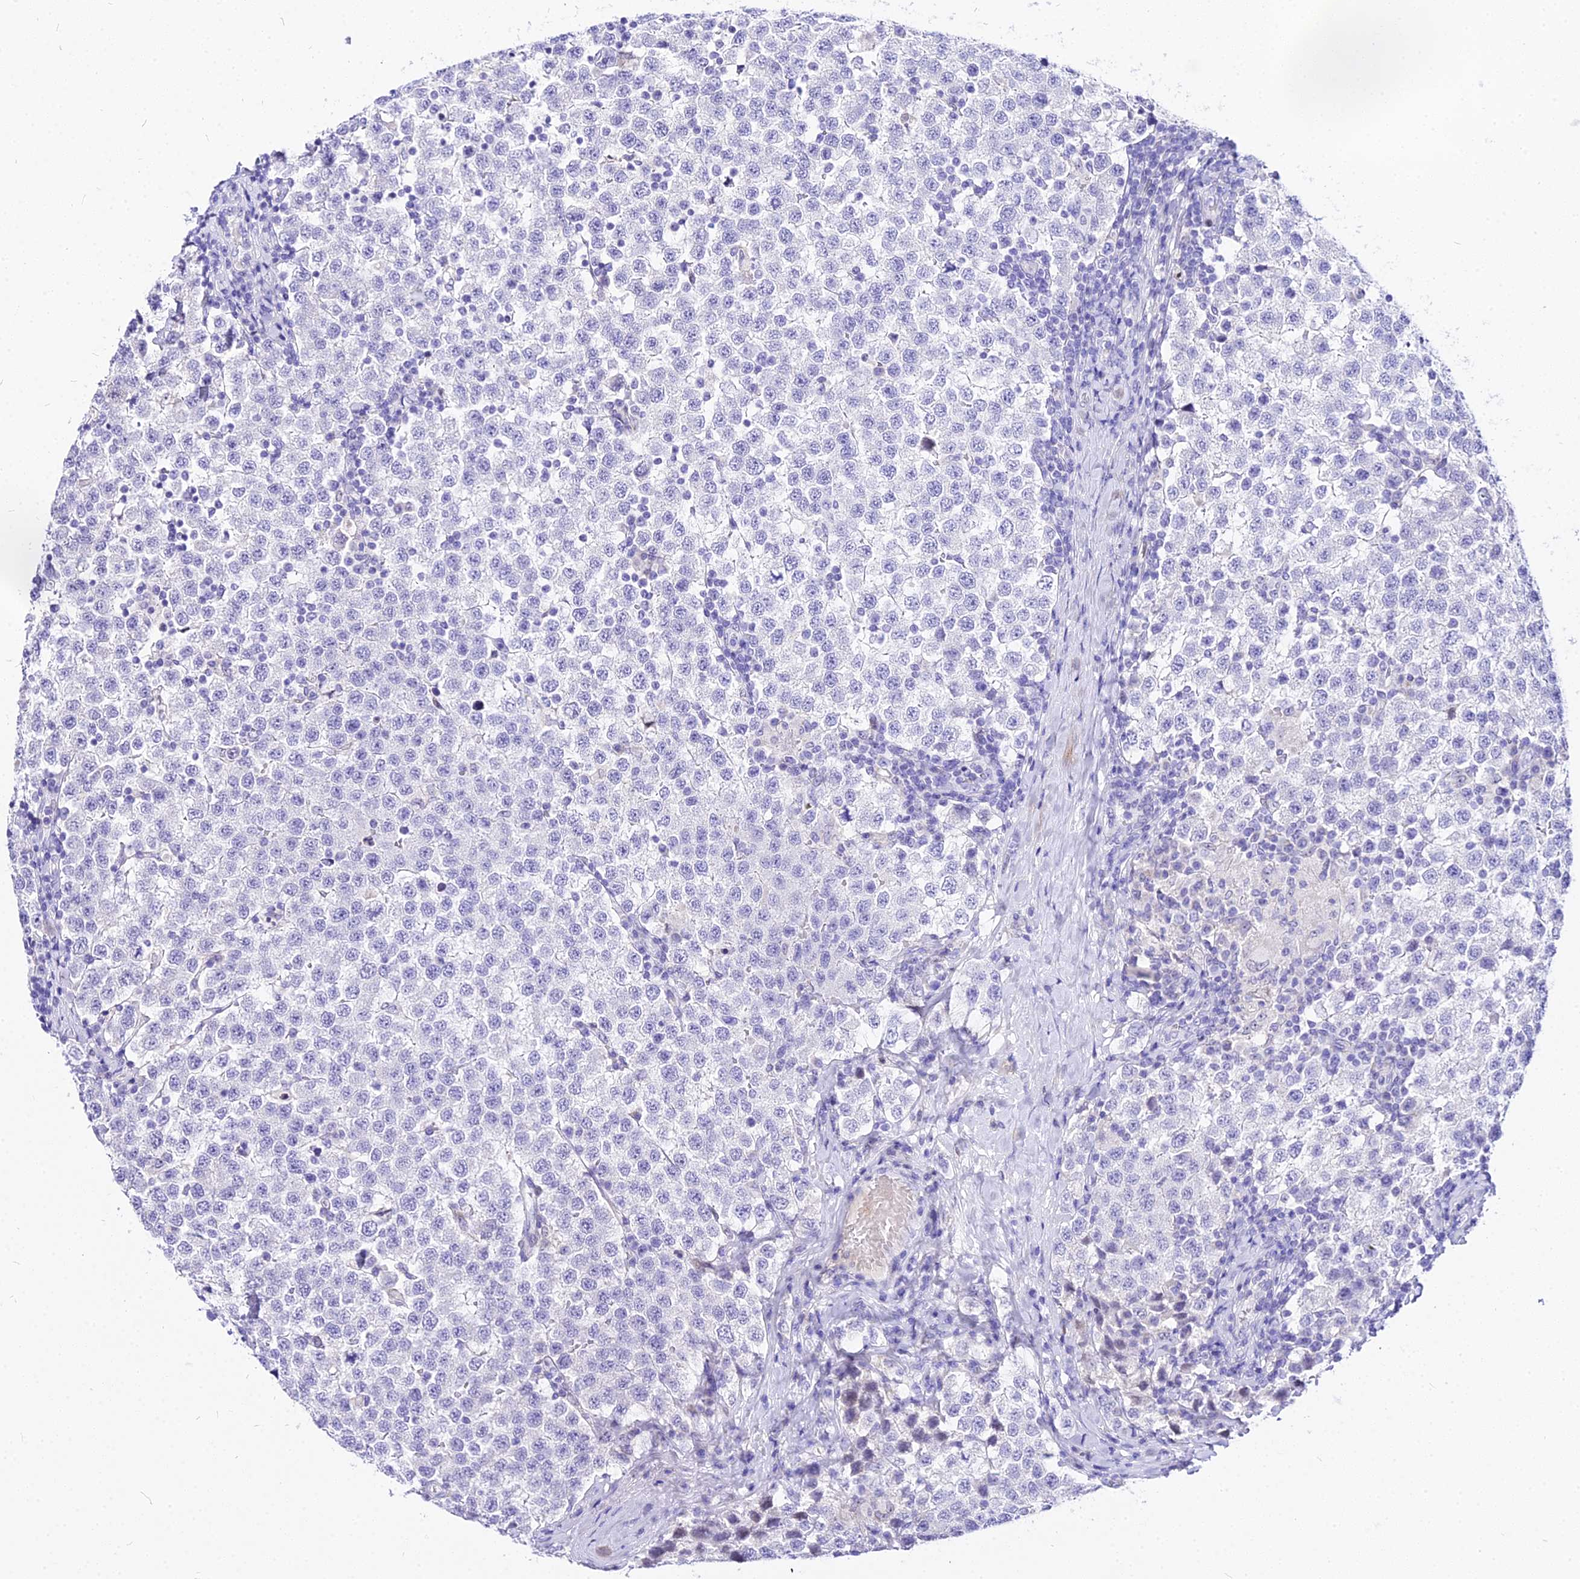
{"staining": {"intensity": "negative", "quantity": "none", "location": "none"}, "tissue": "testis cancer", "cell_type": "Tumor cells", "image_type": "cancer", "snomed": [{"axis": "morphology", "description": "Seminoma, NOS"}, {"axis": "topography", "description": "Testis"}], "caption": "High magnification brightfield microscopy of testis seminoma stained with DAB (3,3'-diaminobenzidine) (brown) and counterstained with hematoxylin (blue): tumor cells show no significant staining.", "gene": "CARD18", "patient": {"sex": "male", "age": 34}}